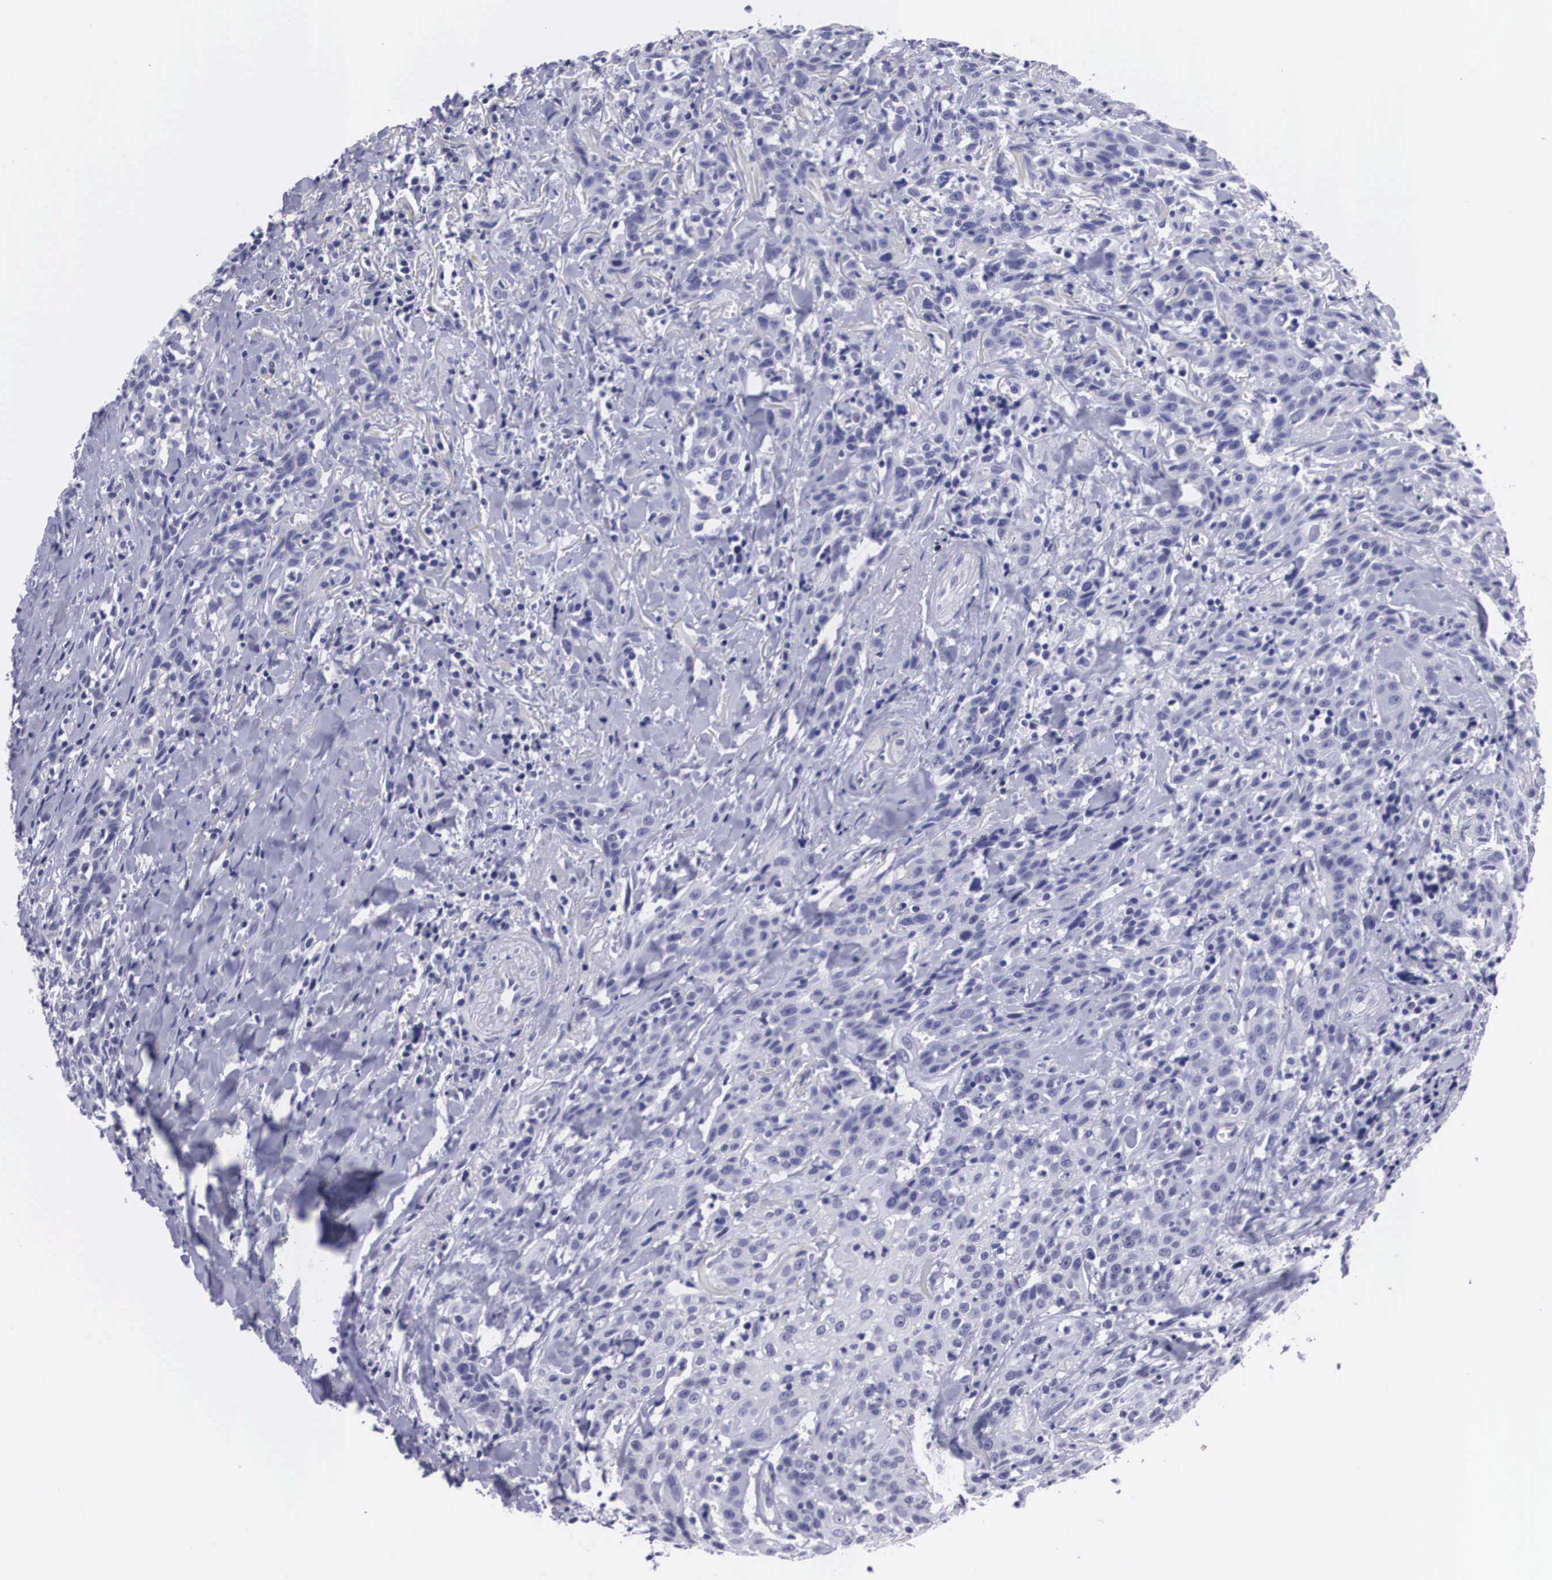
{"staining": {"intensity": "negative", "quantity": "none", "location": "none"}, "tissue": "head and neck cancer", "cell_type": "Tumor cells", "image_type": "cancer", "snomed": [{"axis": "morphology", "description": "Squamous cell carcinoma, NOS"}, {"axis": "topography", "description": "Oral tissue"}, {"axis": "topography", "description": "Head-Neck"}], "caption": "This histopathology image is of head and neck cancer (squamous cell carcinoma) stained with IHC to label a protein in brown with the nuclei are counter-stained blue. There is no expression in tumor cells. (DAB immunohistochemistry (IHC) visualized using brightfield microscopy, high magnification).", "gene": "C22orf31", "patient": {"sex": "female", "age": 82}}